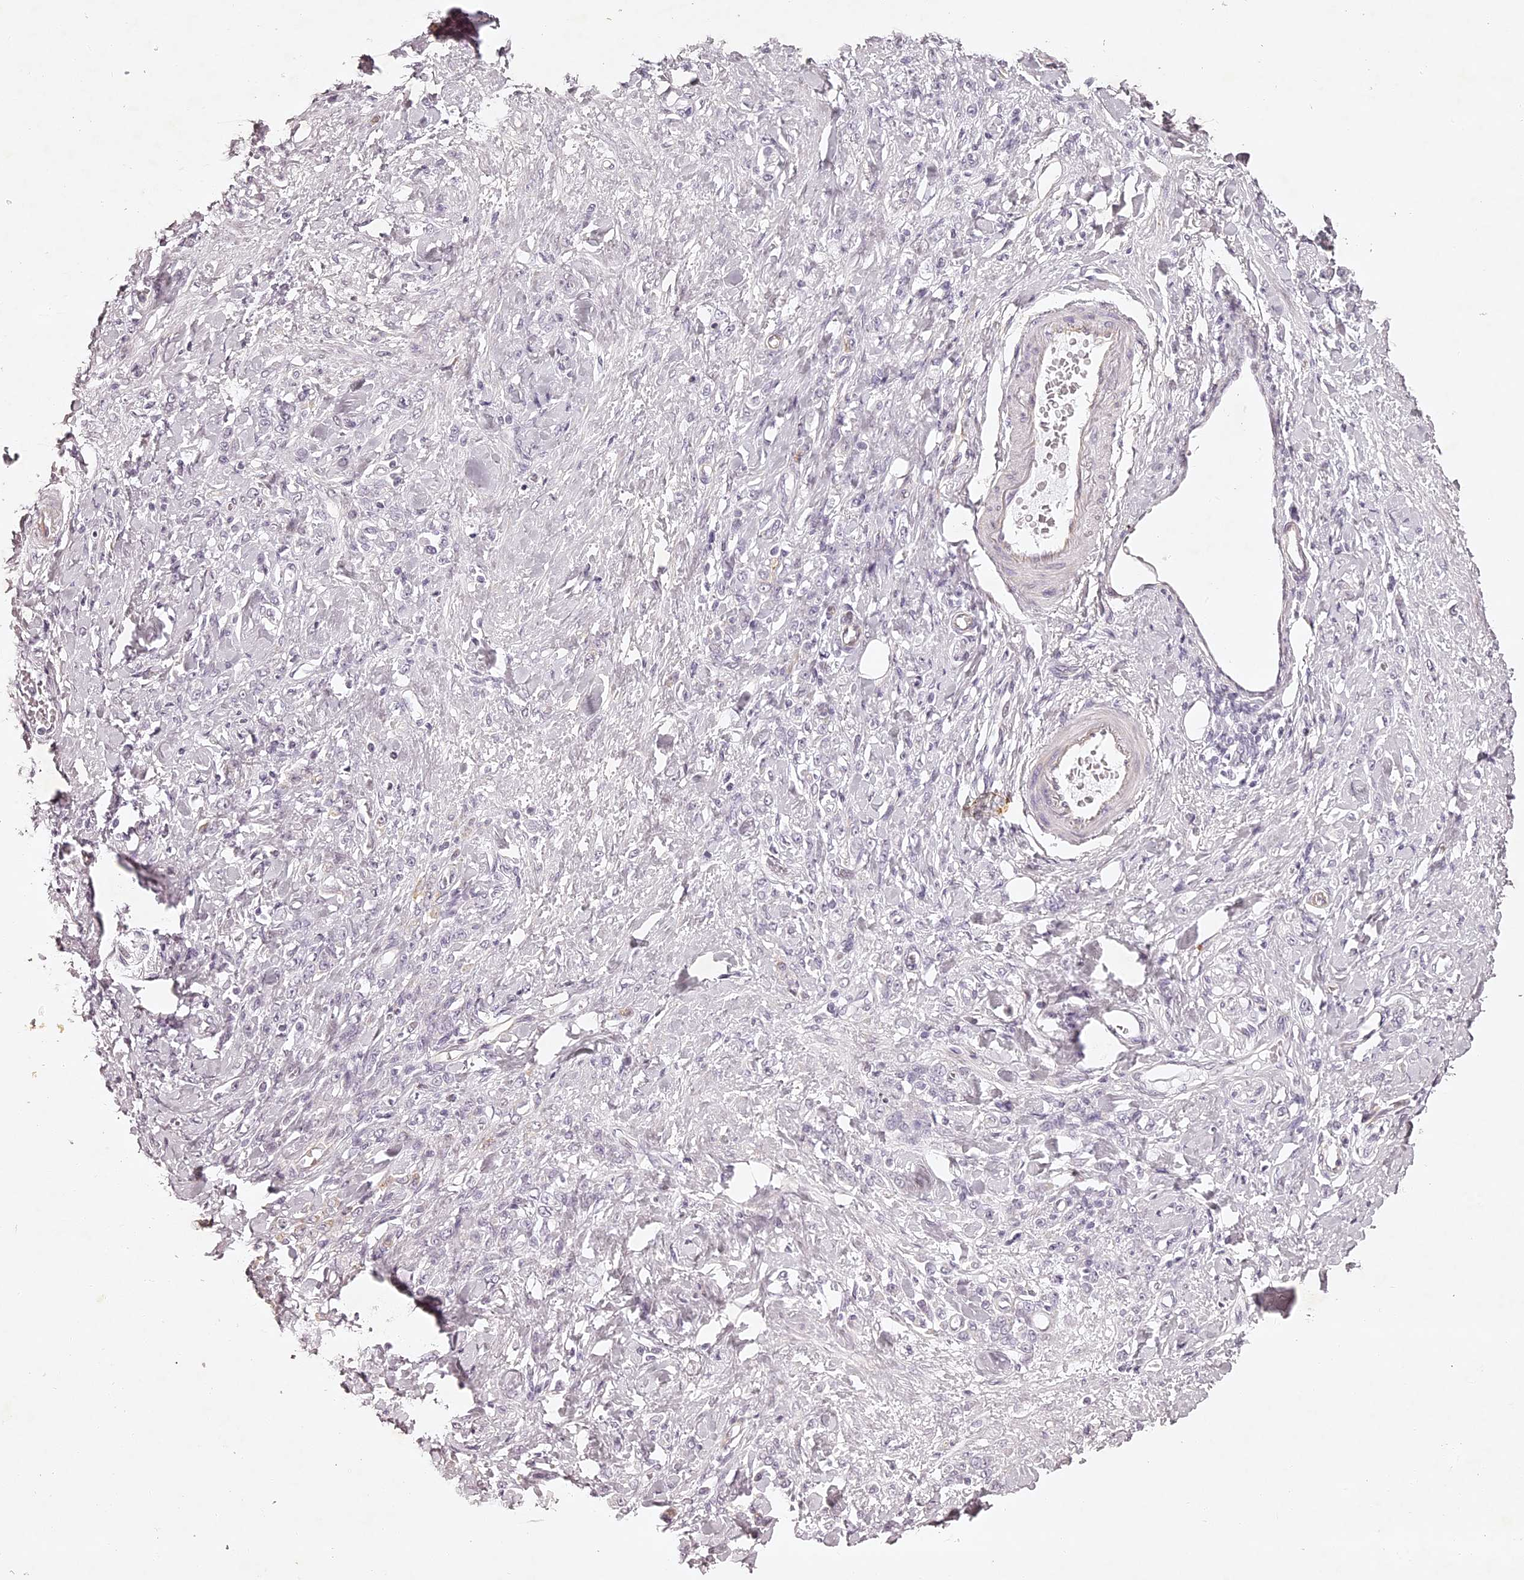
{"staining": {"intensity": "negative", "quantity": "none", "location": "none"}, "tissue": "stomach cancer", "cell_type": "Tumor cells", "image_type": "cancer", "snomed": [{"axis": "morphology", "description": "Normal tissue, NOS"}, {"axis": "morphology", "description": "Adenocarcinoma, NOS"}, {"axis": "topography", "description": "Stomach"}], "caption": "A high-resolution photomicrograph shows immunohistochemistry (IHC) staining of adenocarcinoma (stomach), which displays no significant positivity in tumor cells.", "gene": "ELAPOR1", "patient": {"sex": "male", "age": 82}}